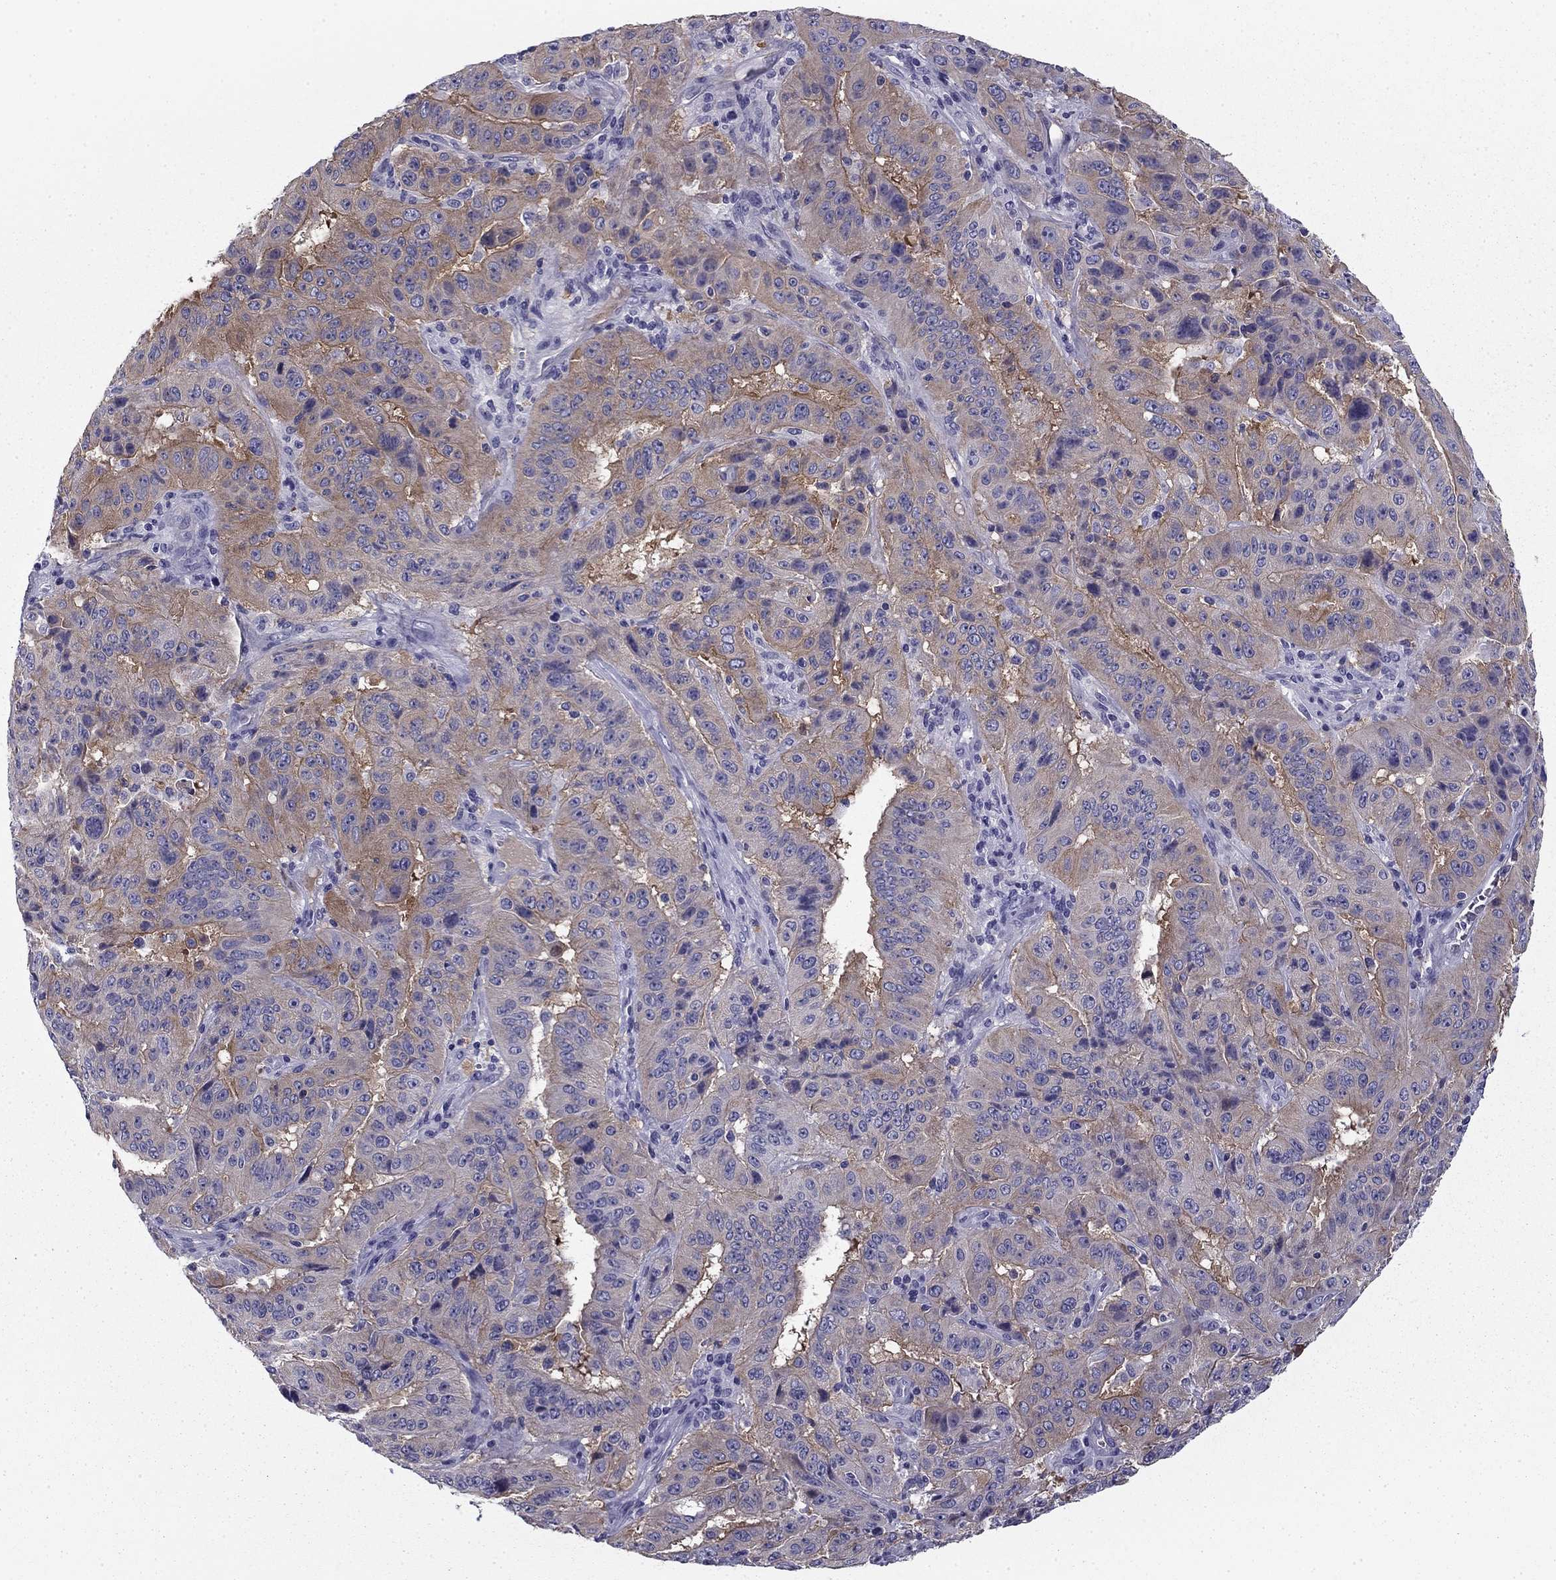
{"staining": {"intensity": "weak", "quantity": "25%-75%", "location": "cytoplasmic/membranous"}, "tissue": "pancreatic cancer", "cell_type": "Tumor cells", "image_type": "cancer", "snomed": [{"axis": "morphology", "description": "Adenocarcinoma, NOS"}, {"axis": "topography", "description": "Pancreas"}], "caption": "DAB (3,3'-diaminobenzidine) immunohistochemical staining of human adenocarcinoma (pancreatic) shows weak cytoplasmic/membranous protein expression in about 25%-75% of tumor cells.", "gene": "FLNC", "patient": {"sex": "male", "age": 63}}